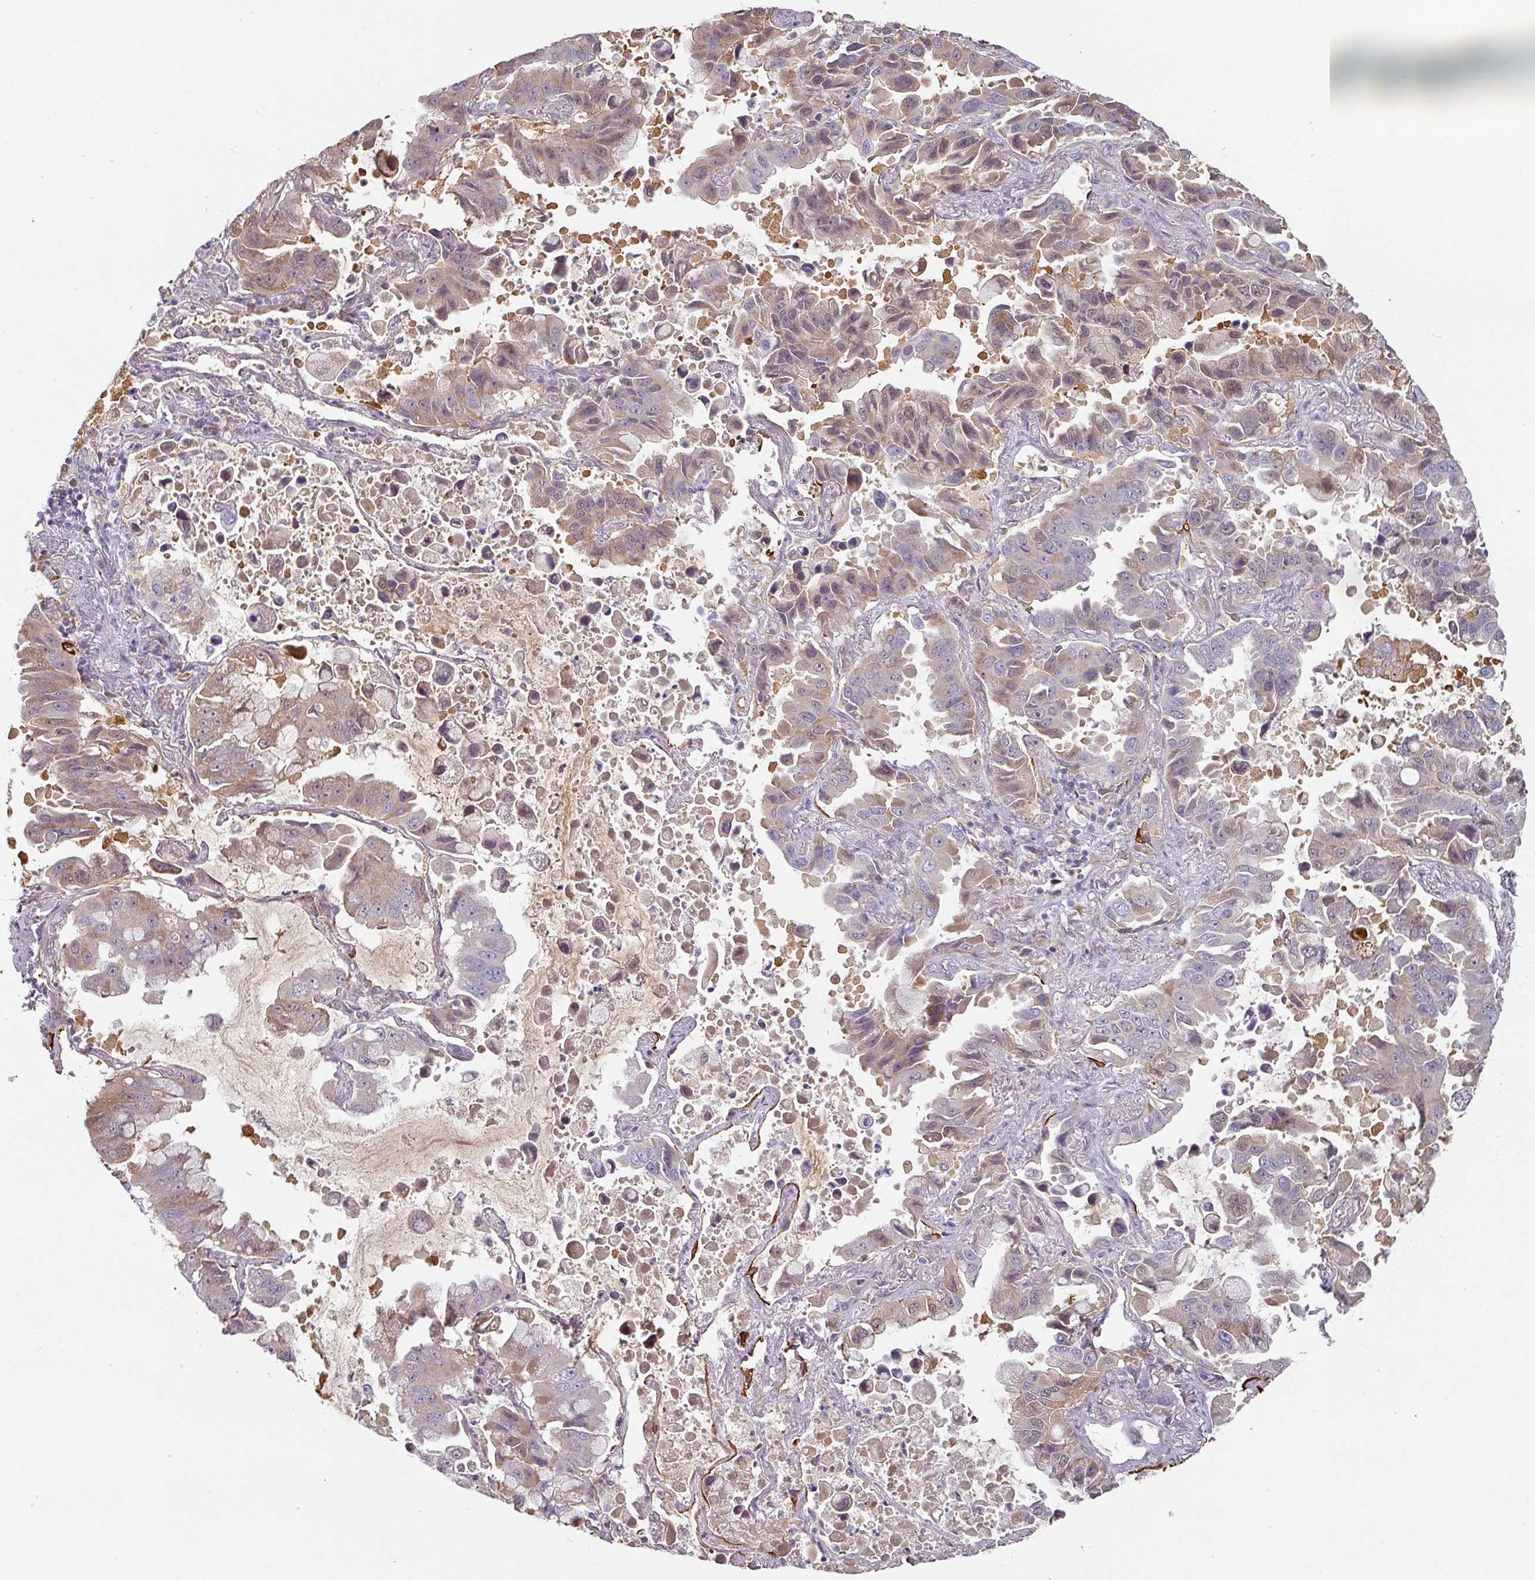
{"staining": {"intensity": "weak", "quantity": "<25%", "location": "cytoplasmic/membranous"}, "tissue": "lung cancer", "cell_type": "Tumor cells", "image_type": "cancer", "snomed": [{"axis": "morphology", "description": "Adenocarcinoma, NOS"}, {"axis": "topography", "description": "Lung"}], "caption": "Immunohistochemical staining of human adenocarcinoma (lung) demonstrates no significant staining in tumor cells.", "gene": "CEP78", "patient": {"sex": "male", "age": 64}}